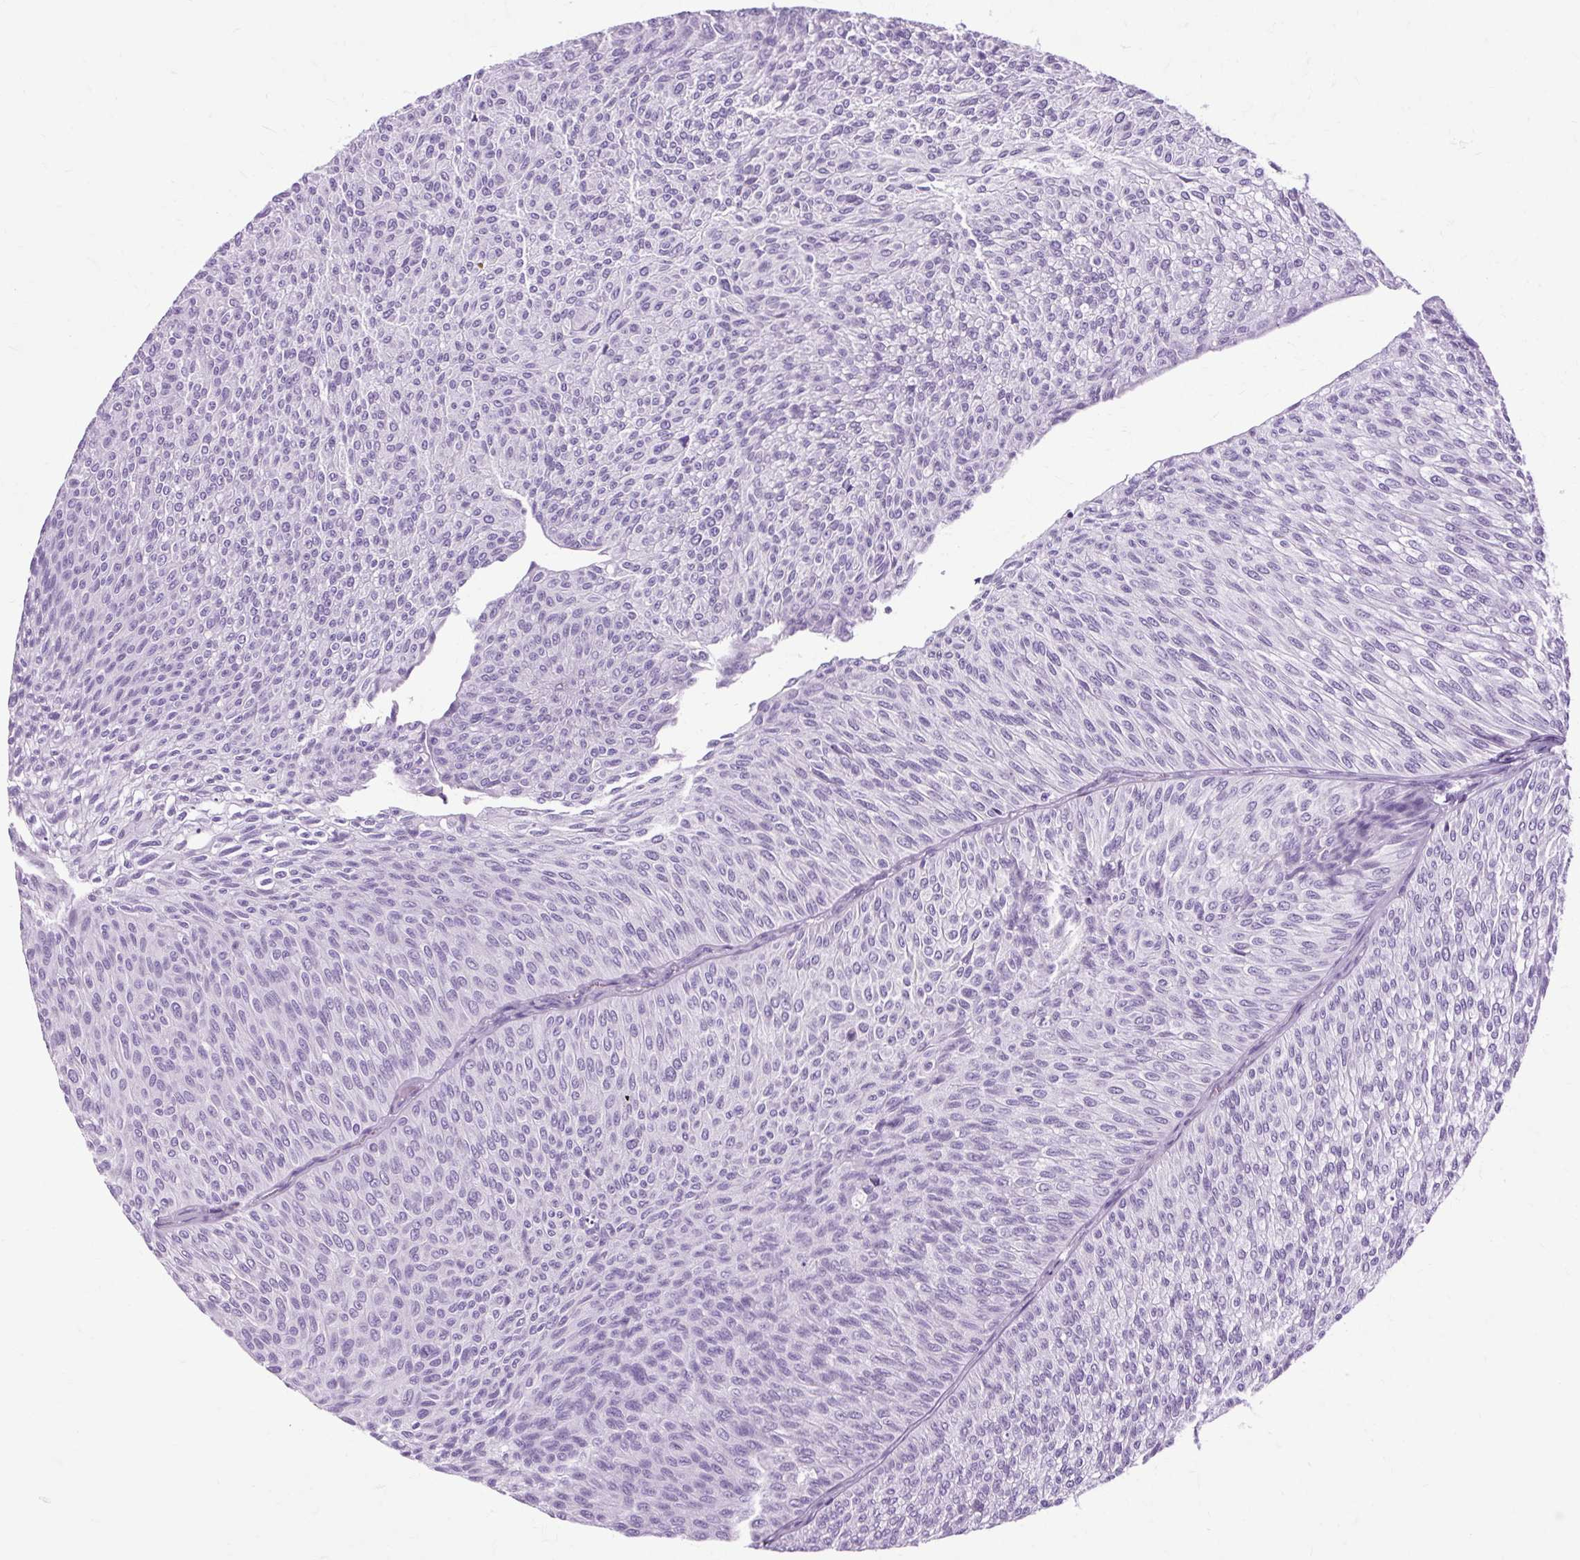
{"staining": {"intensity": "negative", "quantity": "none", "location": "none"}, "tissue": "urothelial cancer", "cell_type": "Tumor cells", "image_type": "cancer", "snomed": [{"axis": "morphology", "description": "Urothelial carcinoma, Low grade"}, {"axis": "topography", "description": "Urinary bladder"}], "caption": "Histopathology image shows no protein expression in tumor cells of urothelial cancer tissue.", "gene": "OOEP", "patient": {"sex": "male", "age": 91}}